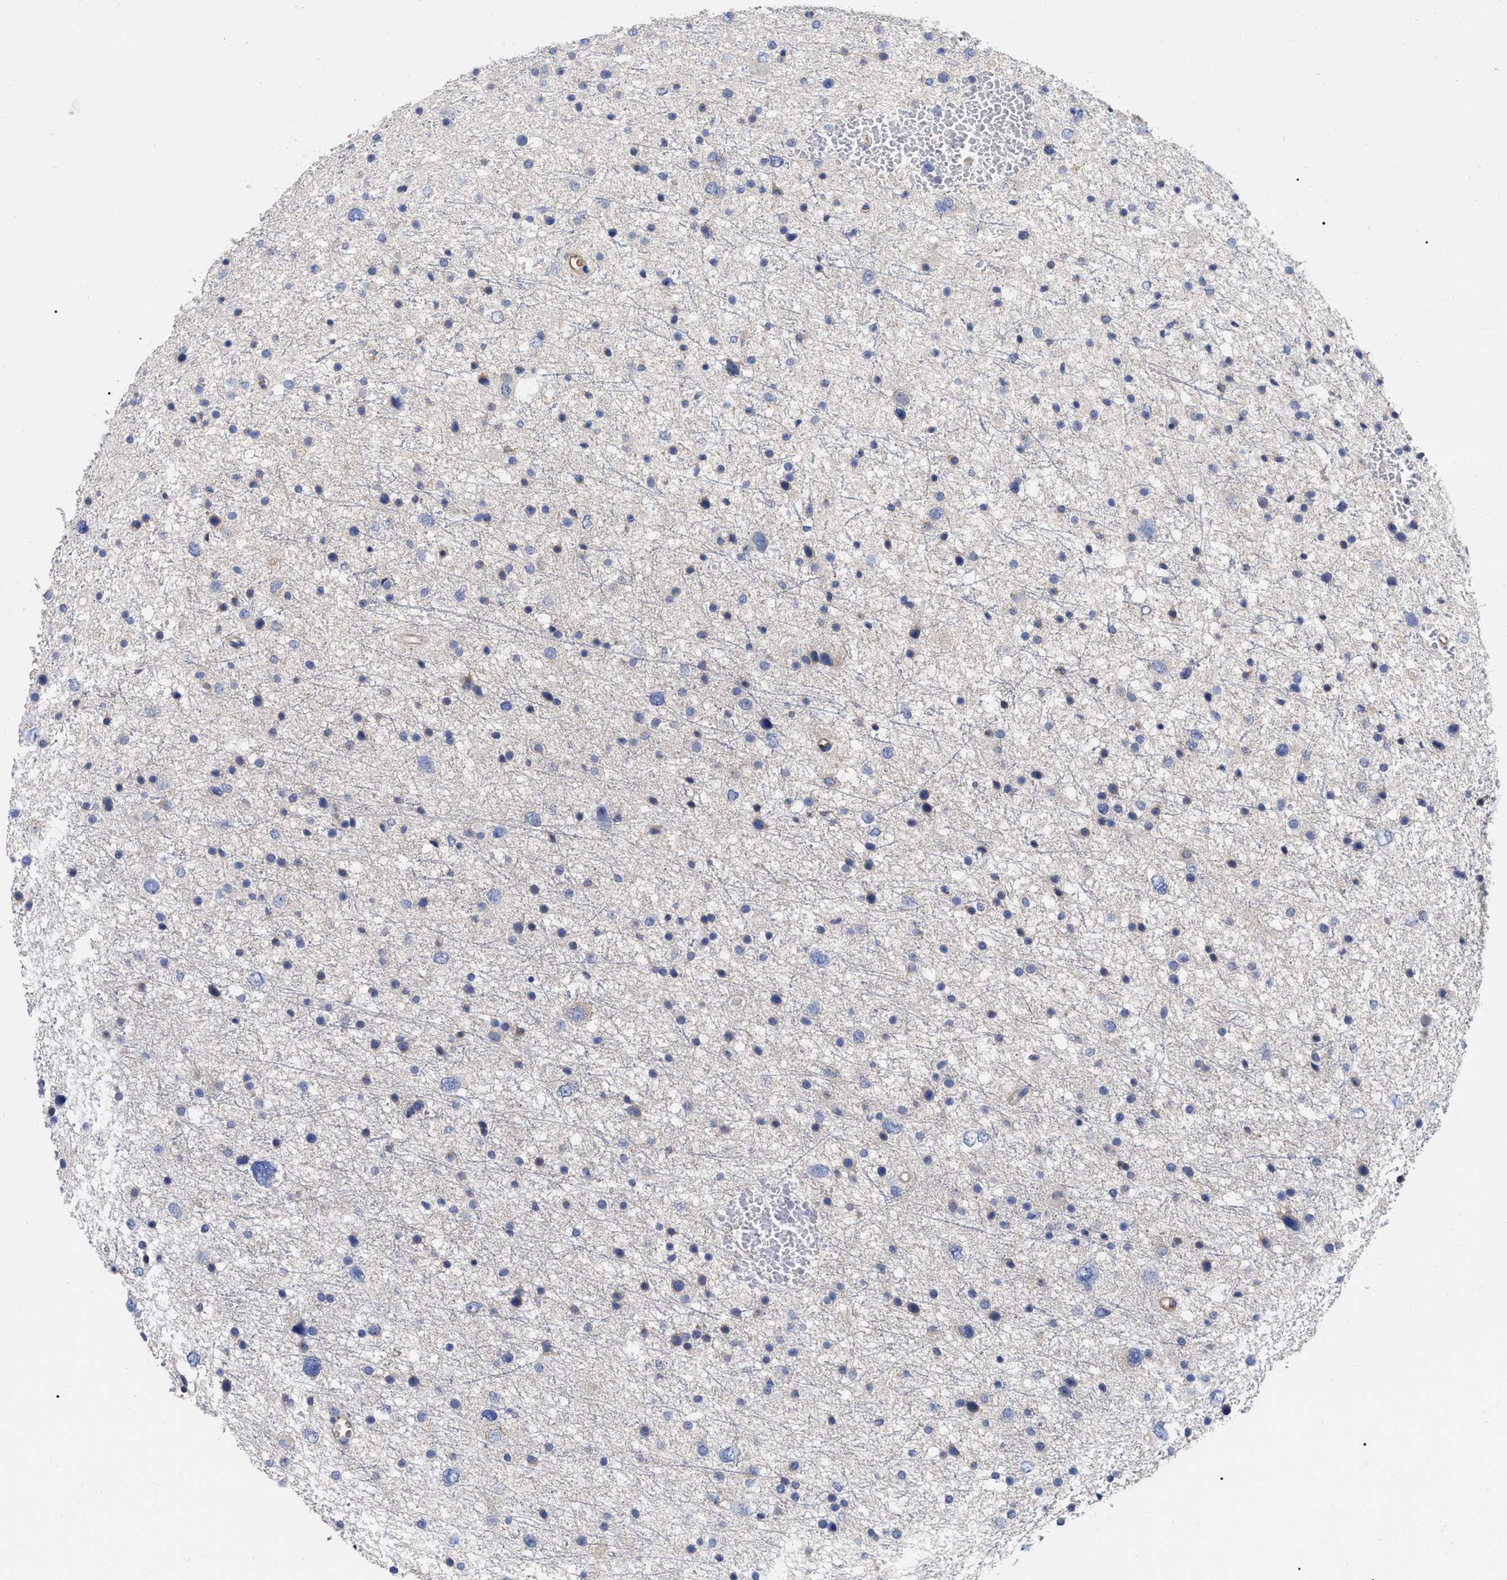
{"staining": {"intensity": "negative", "quantity": "none", "location": "none"}, "tissue": "glioma", "cell_type": "Tumor cells", "image_type": "cancer", "snomed": [{"axis": "morphology", "description": "Glioma, malignant, Low grade"}, {"axis": "topography", "description": "Brain"}], "caption": "DAB (3,3'-diaminobenzidine) immunohistochemical staining of human glioma displays no significant positivity in tumor cells.", "gene": "IGHV5-51", "patient": {"sex": "female", "age": 37}}